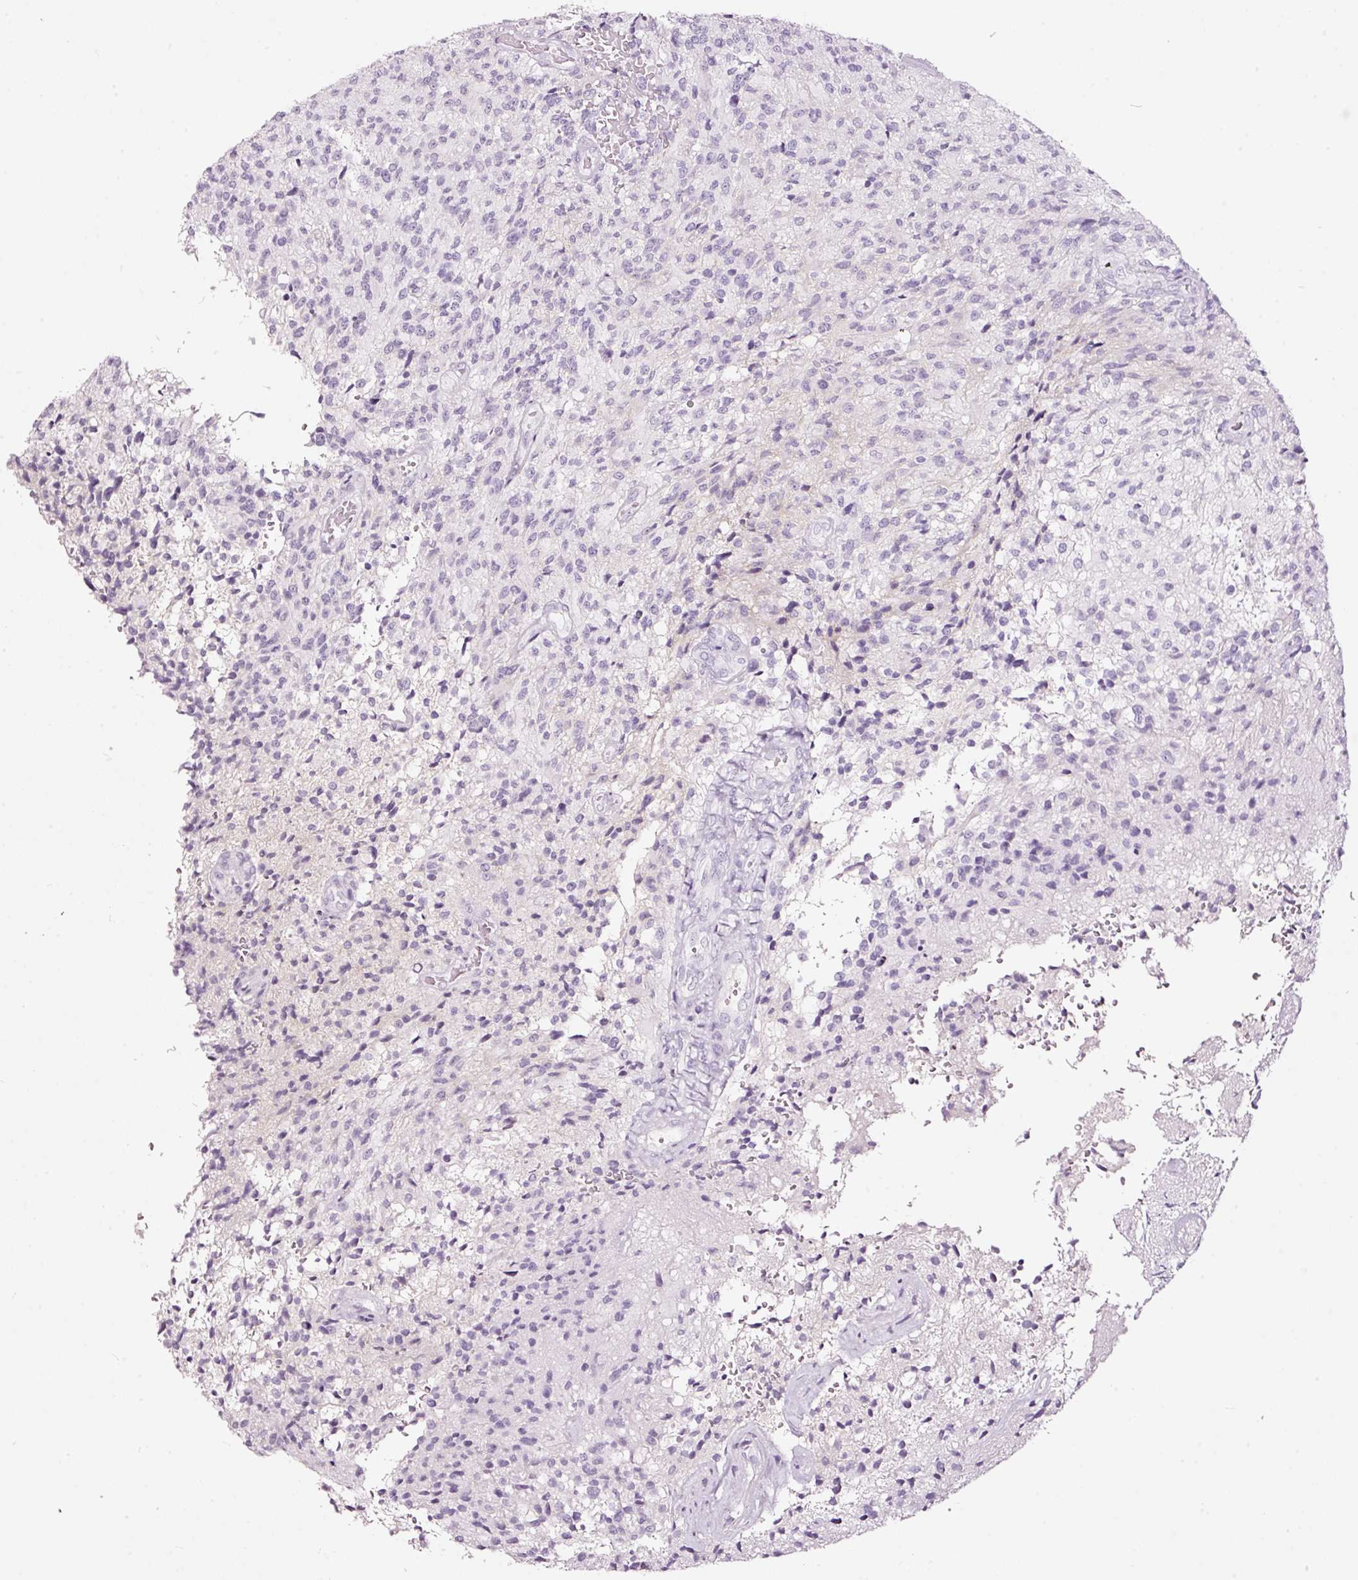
{"staining": {"intensity": "negative", "quantity": "none", "location": "none"}, "tissue": "glioma", "cell_type": "Tumor cells", "image_type": "cancer", "snomed": [{"axis": "morphology", "description": "Normal tissue, NOS"}, {"axis": "morphology", "description": "Glioma, malignant, High grade"}, {"axis": "topography", "description": "Cerebral cortex"}], "caption": "High power microscopy micrograph of an immunohistochemistry (IHC) image of glioma, revealing no significant staining in tumor cells.", "gene": "LAMP3", "patient": {"sex": "male", "age": 56}}